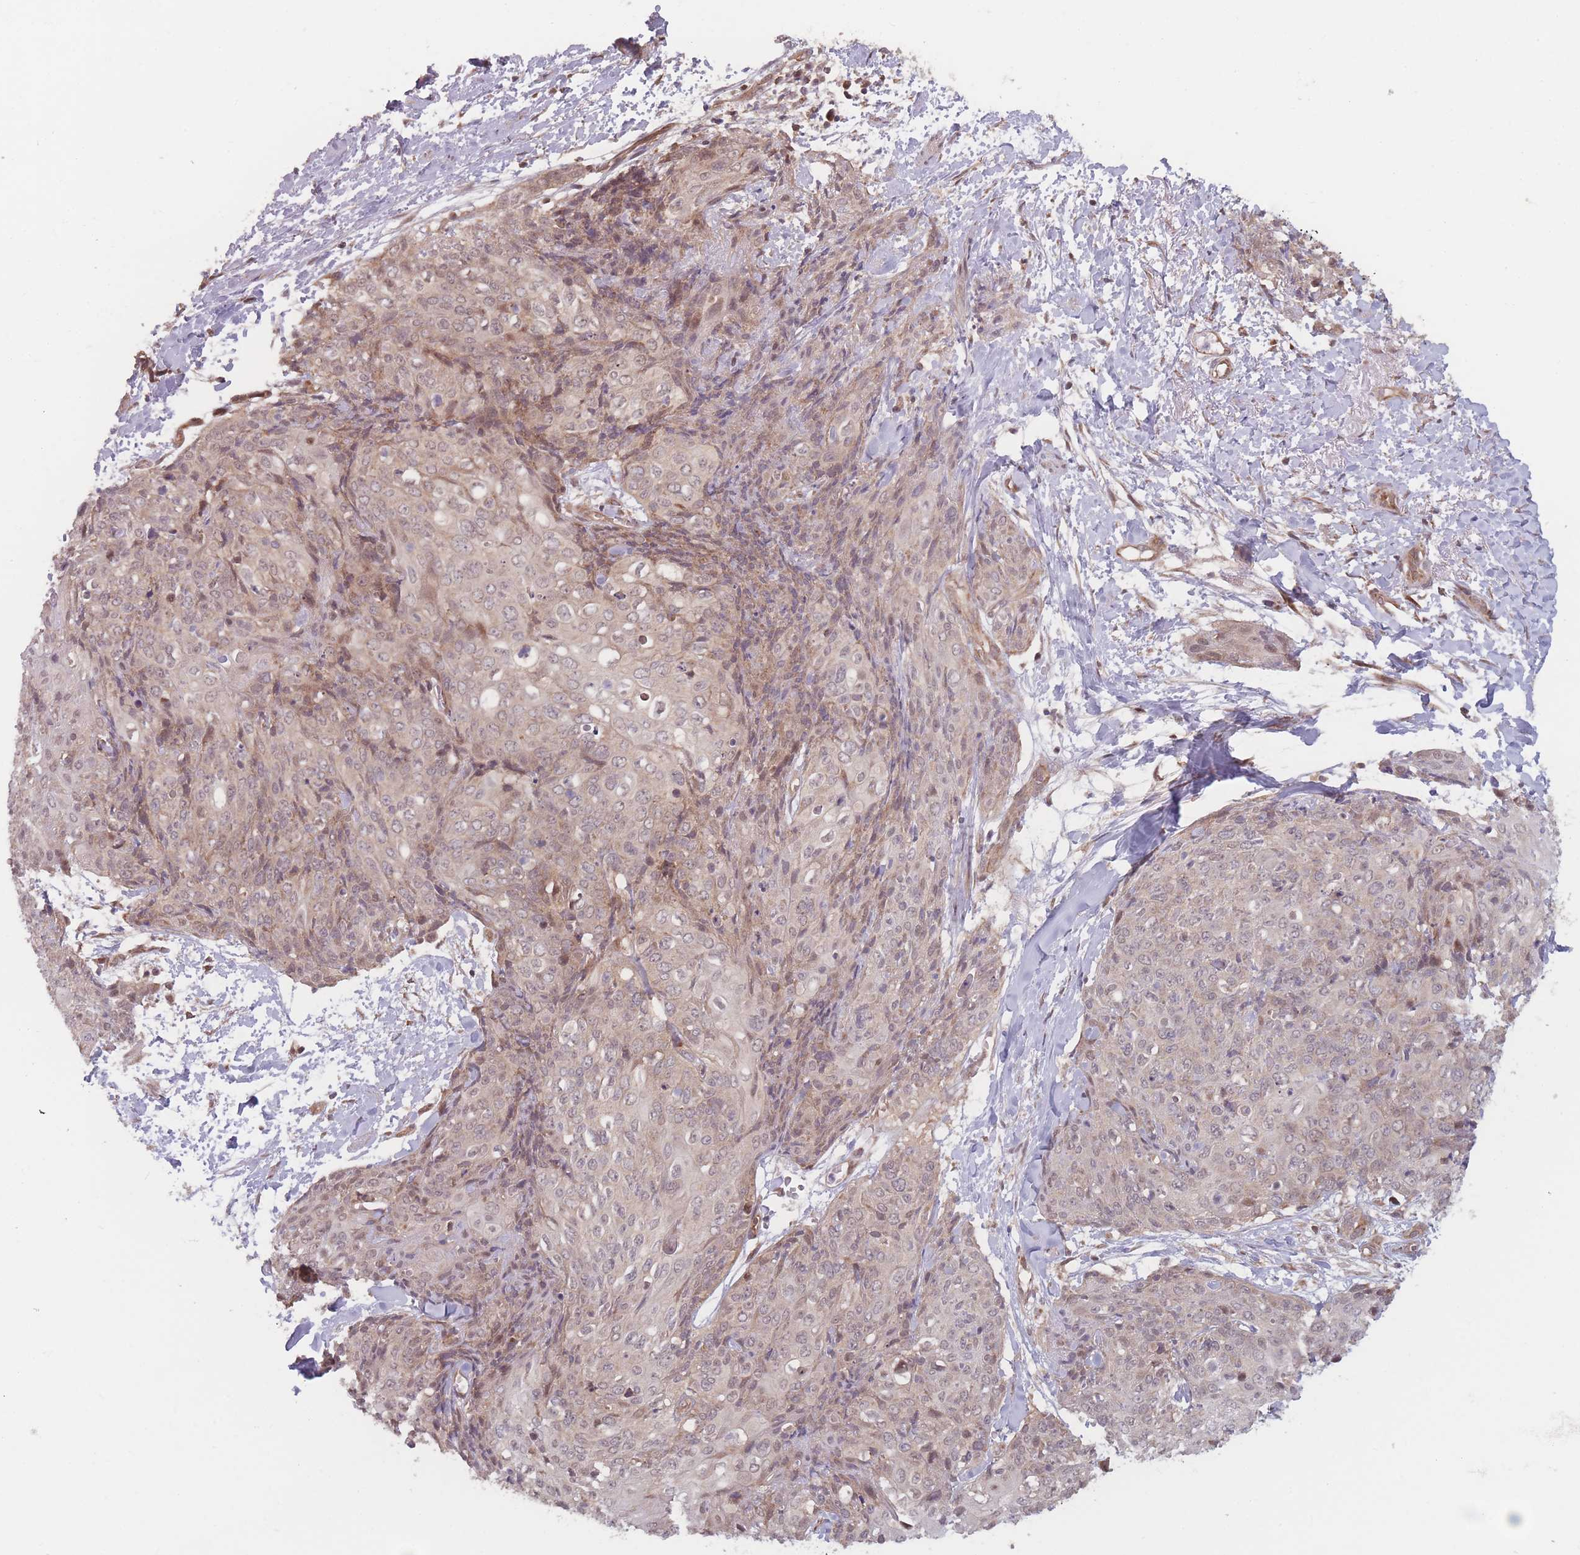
{"staining": {"intensity": "weak", "quantity": "25%-75%", "location": "cytoplasmic/membranous"}, "tissue": "skin cancer", "cell_type": "Tumor cells", "image_type": "cancer", "snomed": [{"axis": "morphology", "description": "Squamous cell carcinoma, NOS"}, {"axis": "topography", "description": "Skin"}, {"axis": "topography", "description": "Vulva"}], "caption": "Human skin cancer (squamous cell carcinoma) stained for a protein (brown) exhibits weak cytoplasmic/membranous positive positivity in approximately 25%-75% of tumor cells.", "gene": "RPS18", "patient": {"sex": "female", "age": 85}}